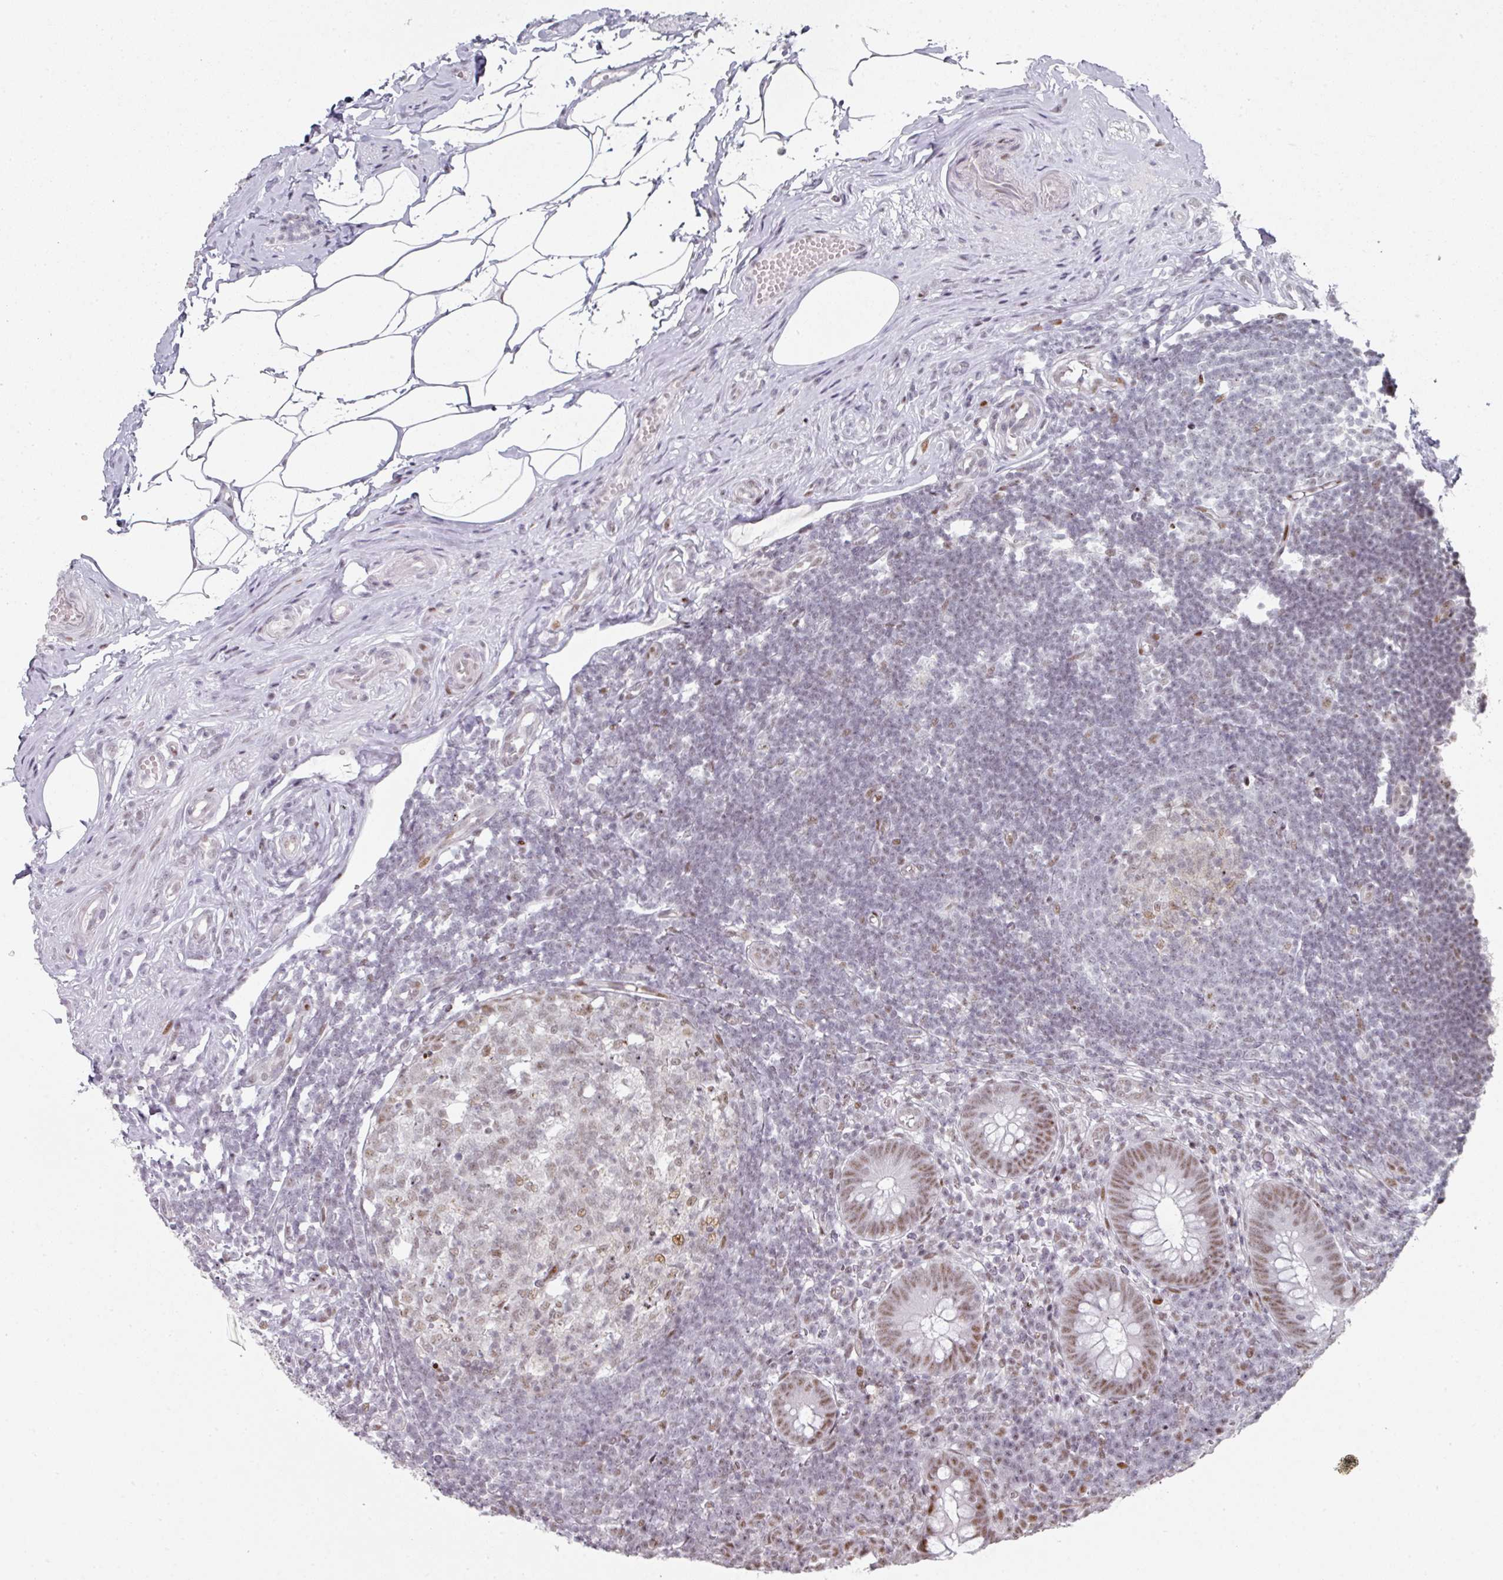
{"staining": {"intensity": "moderate", "quantity": ">75%", "location": "nuclear"}, "tissue": "appendix", "cell_type": "Glandular cells", "image_type": "normal", "snomed": [{"axis": "morphology", "description": "Normal tissue, NOS"}, {"axis": "topography", "description": "Appendix"}], "caption": "About >75% of glandular cells in normal appendix demonstrate moderate nuclear protein expression as visualized by brown immunohistochemical staining.", "gene": "SF3B5", "patient": {"sex": "female", "age": 56}}